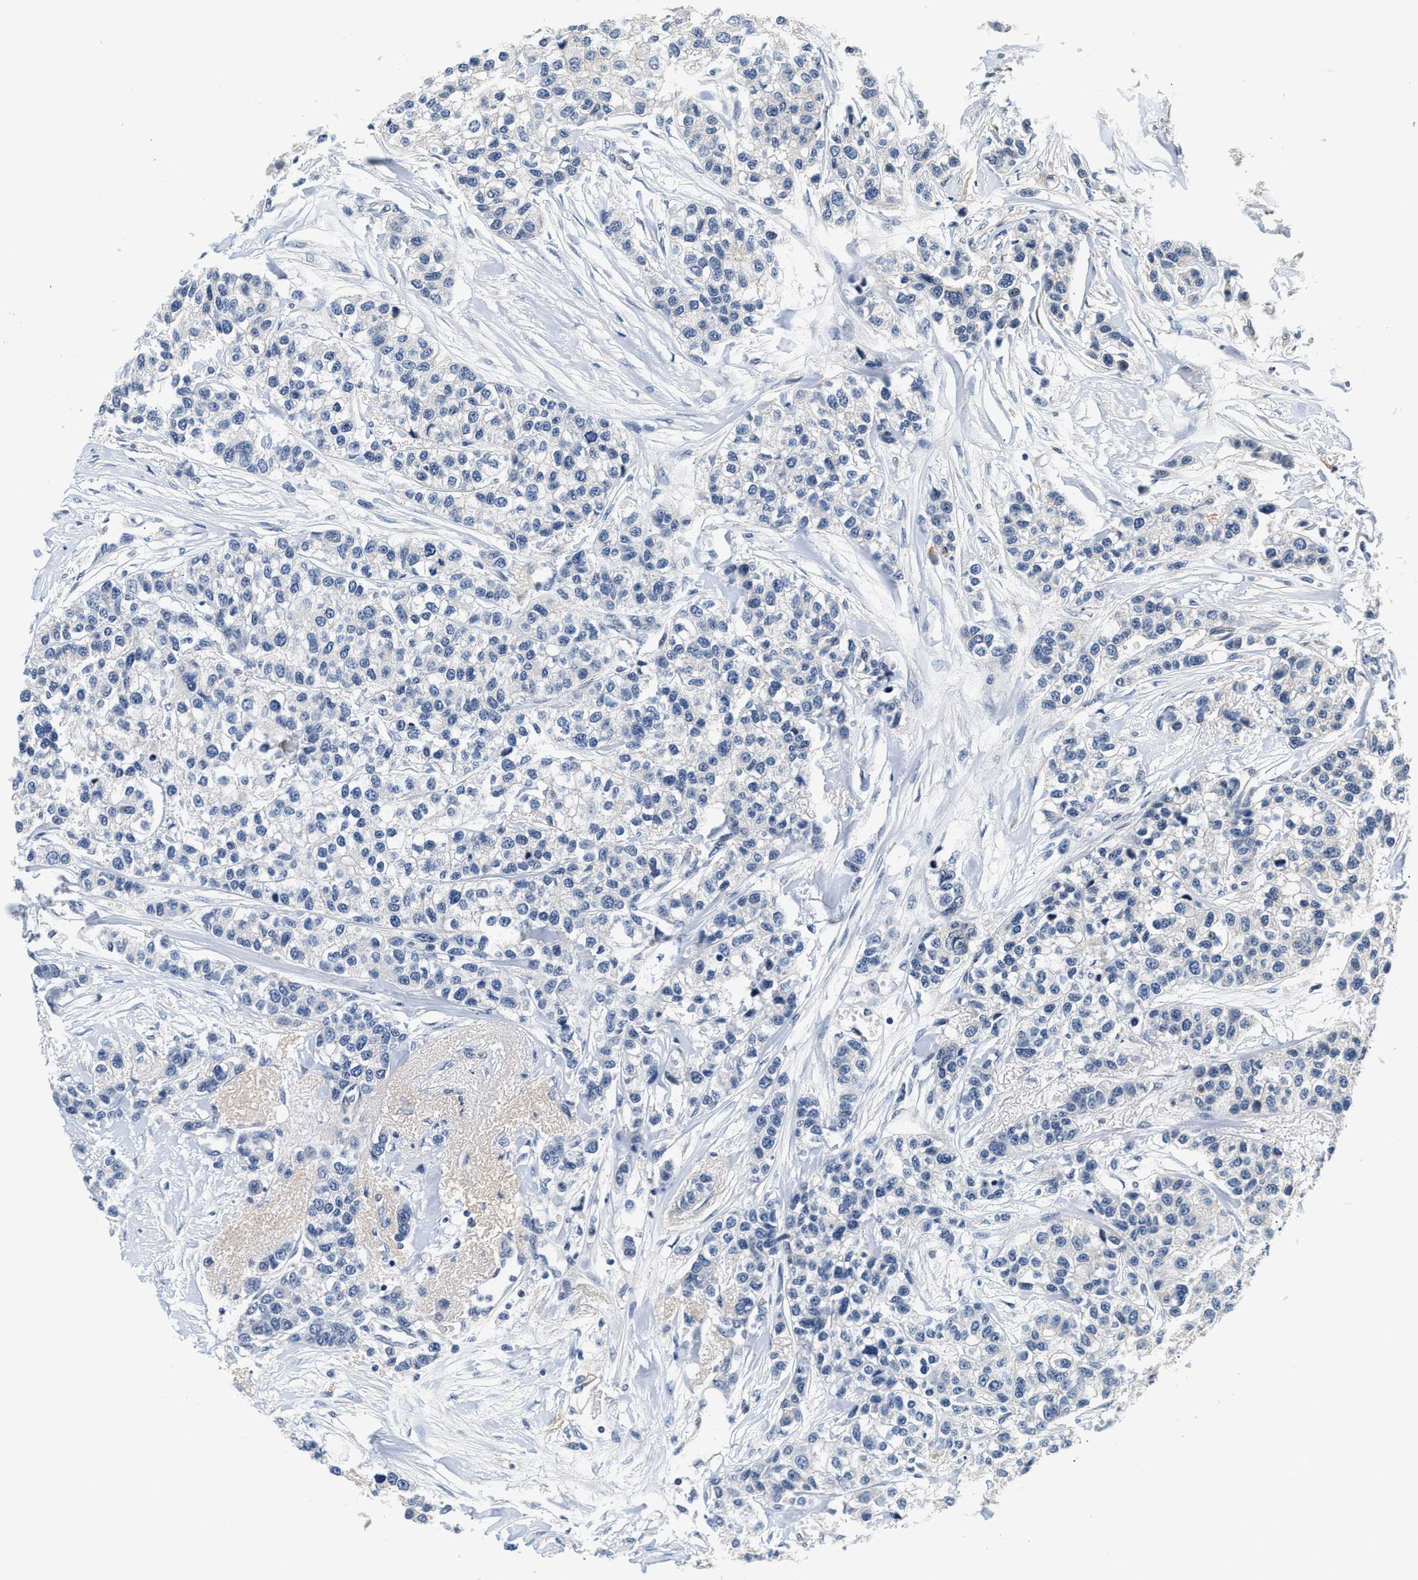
{"staining": {"intensity": "negative", "quantity": "none", "location": "none"}, "tissue": "breast cancer", "cell_type": "Tumor cells", "image_type": "cancer", "snomed": [{"axis": "morphology", "description": "Duct carcinoma"}, {"axis": "topography", "description": "Breast"}], "caption": "There is no significant staining in tumor cells of breast cancer (infiltrating ductal carcinoma).", "gene": "TNIP2", "patient": {"sex": "female", "age": 51}}